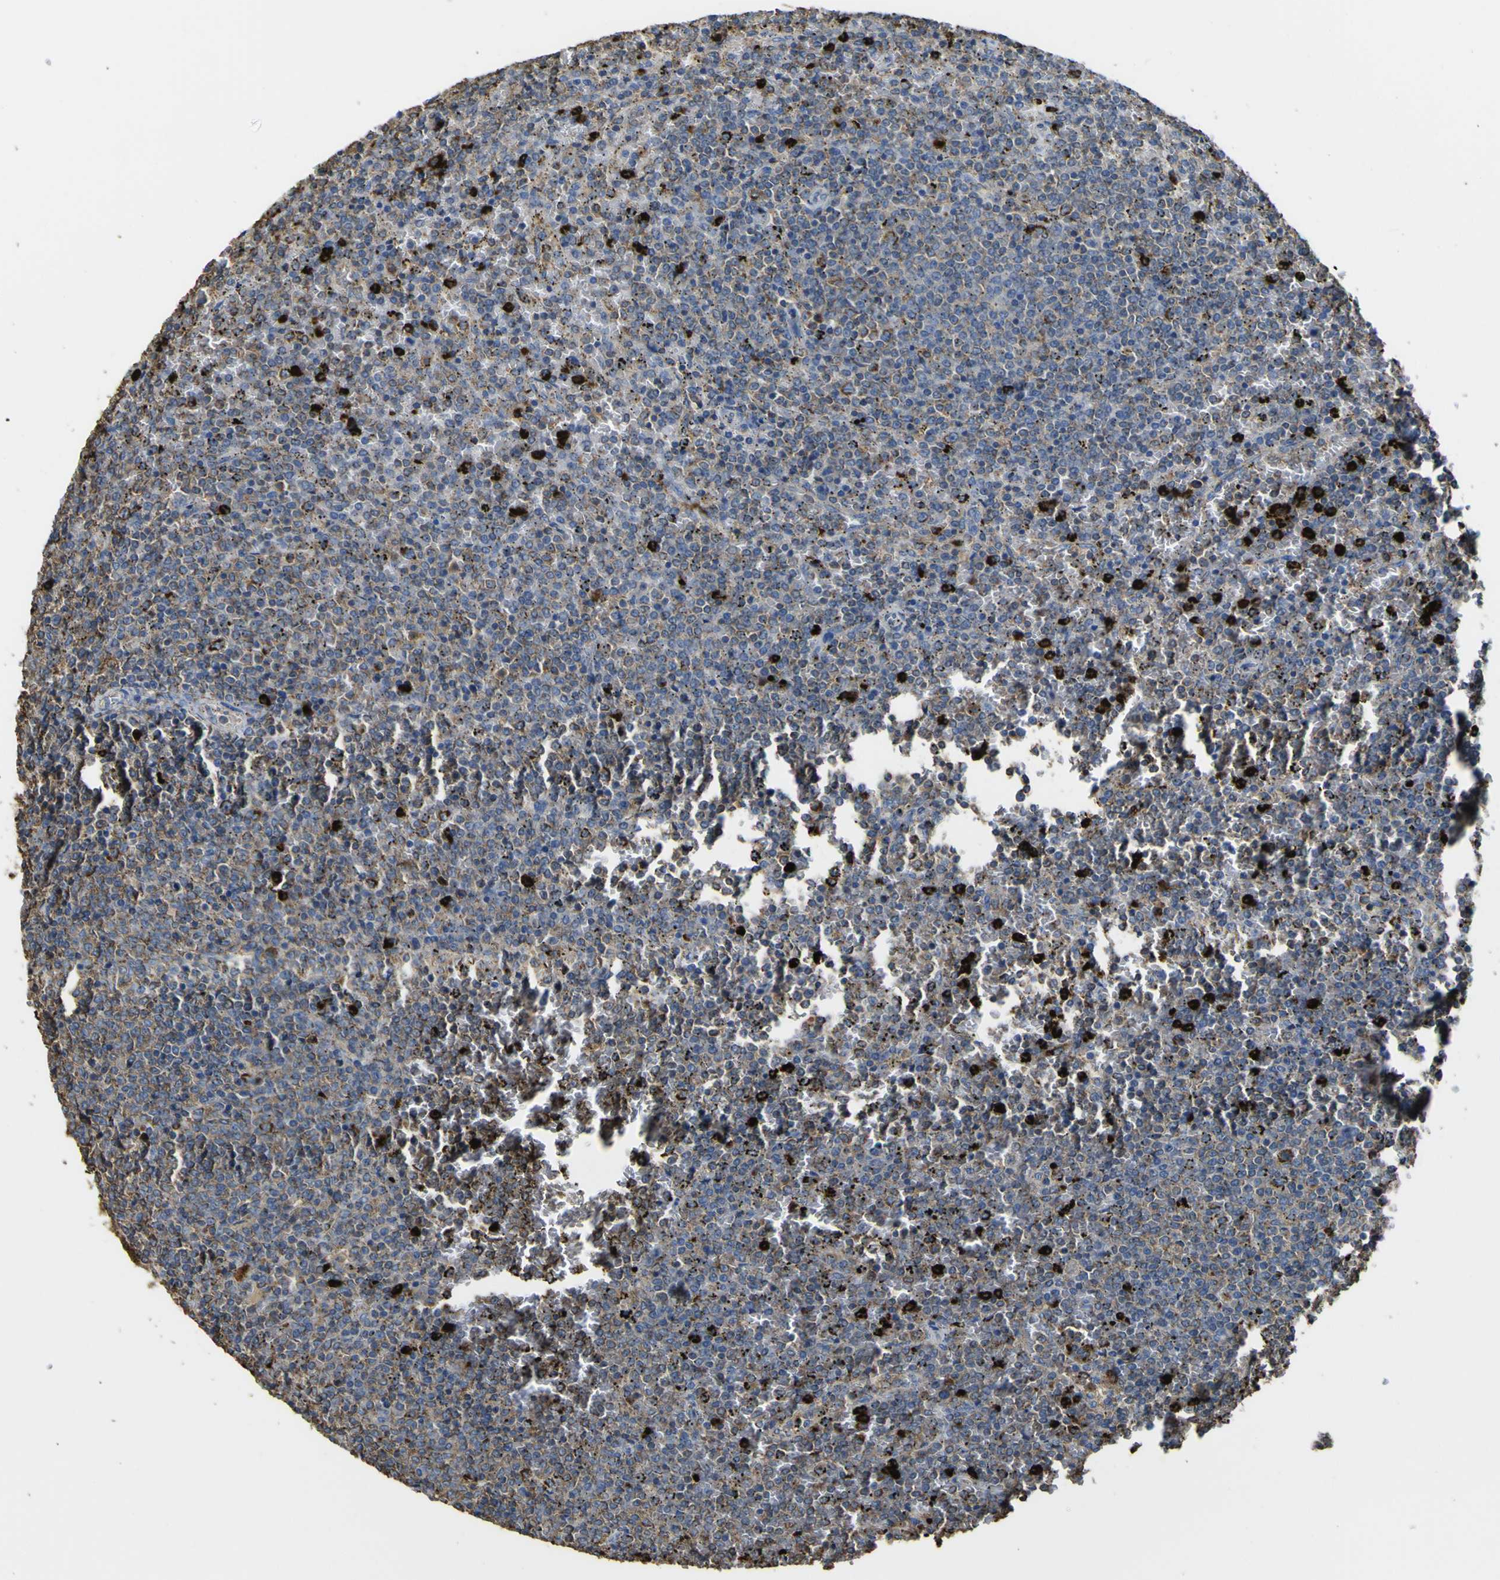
{"staining": {"intensity": "weak", "quantity": ">75%", "location": "cytoplasmic/membranous"}, "tissue": "lymphoma", "cell_type": "Tumor cells", "image_type": "cancer", "snomed": [{"axis": "morphology", "description": "Malignant lymphoma, non-Hodgkin's type, Low grade"}, {"axis": "topography", "description": "Spleen"}], "caption": "Tumor cells exhibit low levels of weak cytoplasmic/membranous expression in about >75% of cells in low-grade malignant lymphoma, non-Hodgkin's type.", "gene": "ACSL3", "patient": {"sex": "female", "age": 77}}